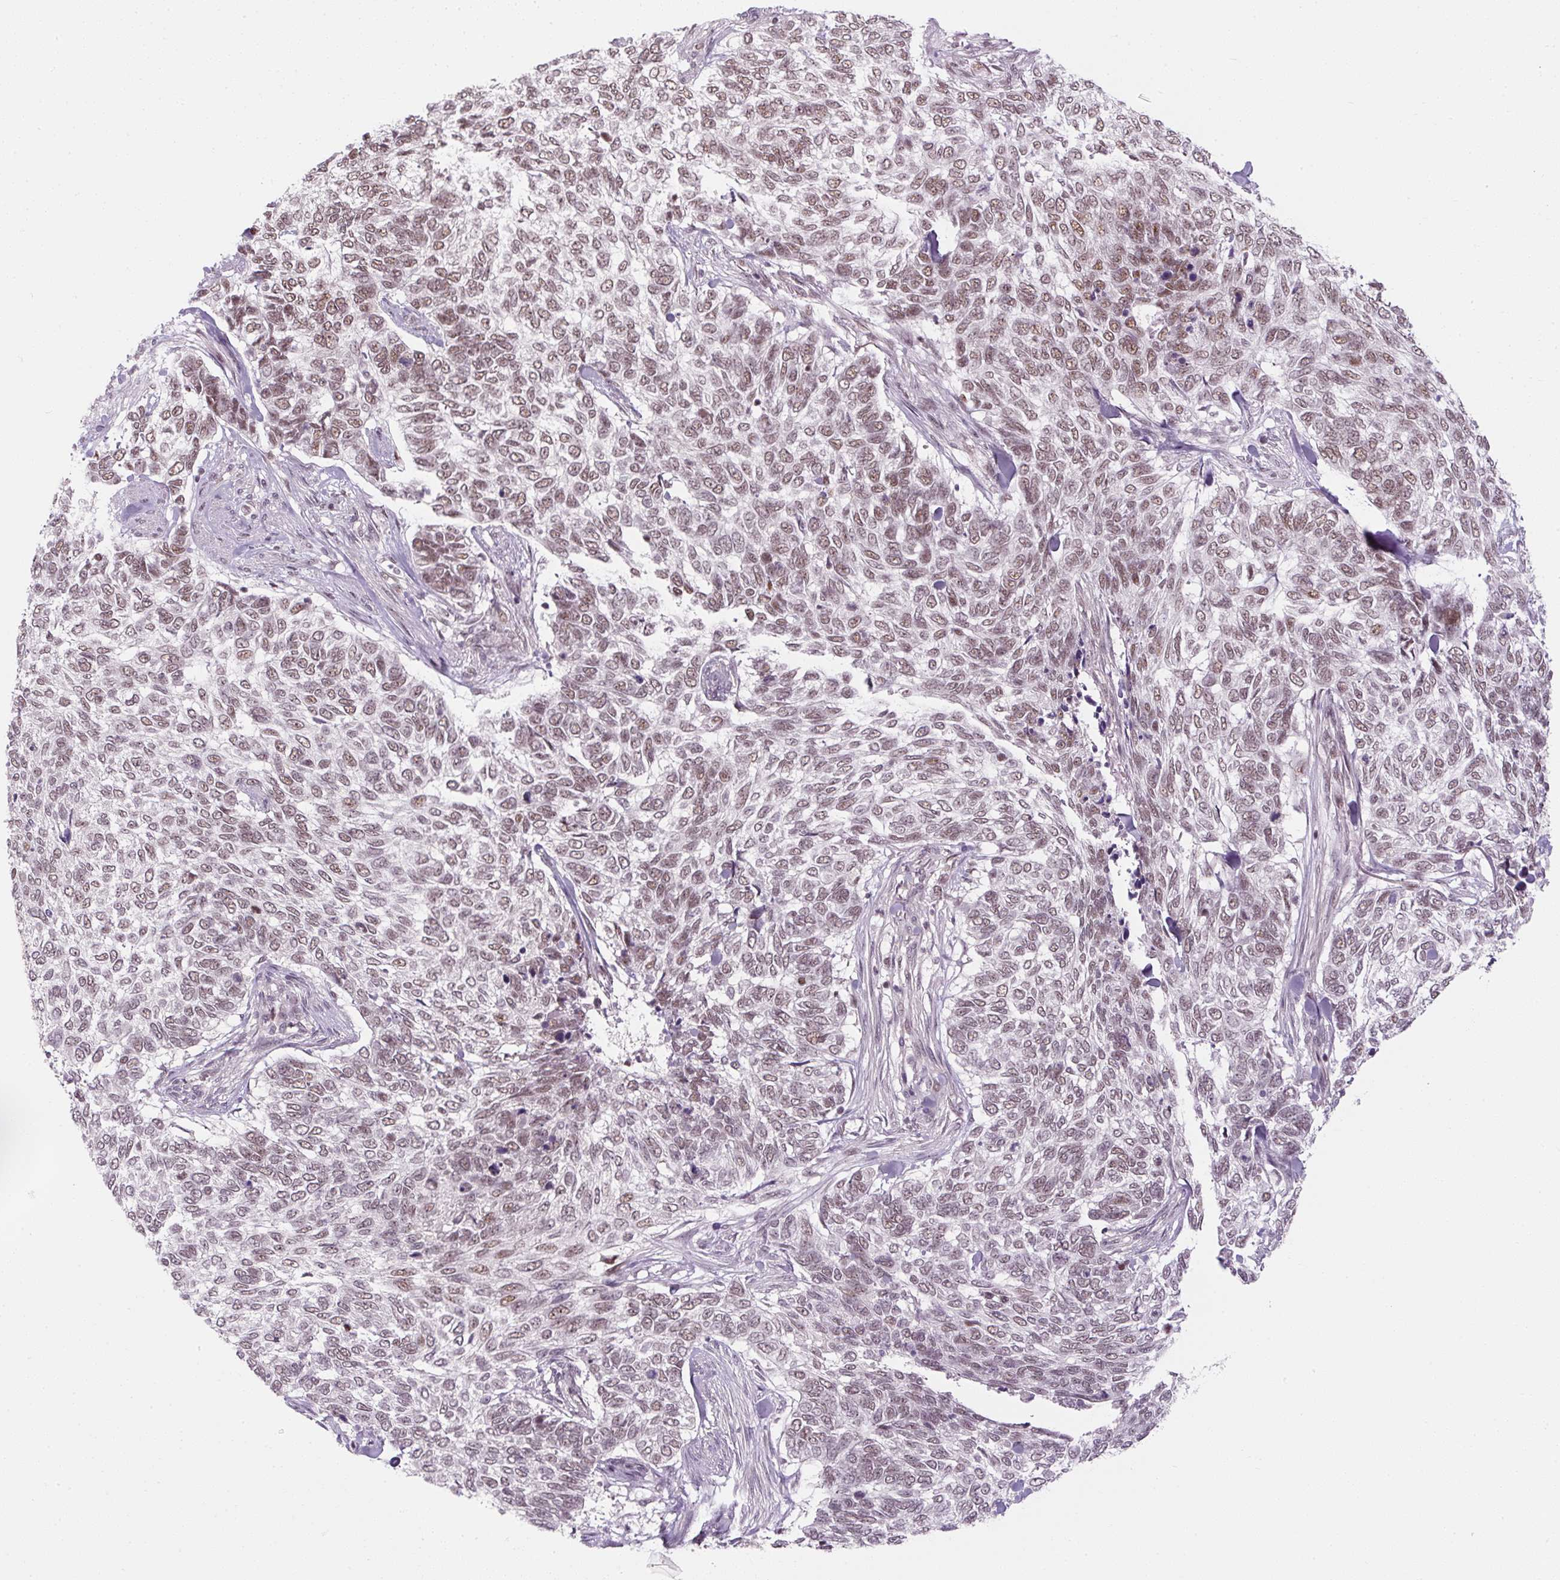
{"staining": {"intensity": "moderate", "quantity": ">75%", "location": "nuclear"}, "tissue": "skin cancer", "cell_type": "Tumor cells", "image_type": "cancer", "snomed": [{"axis": "morphology", "description": "Basal cell carcinoma"}, {"axis": "topography", "description": "Skin"}], "caption": "IHC of skin basal cell carcinoma exhibits medium levels of moderate nuclear expression in approximately >75% of tumor cells.", "gene": "U2AF2", "patient": {"sex": "female", "age": 65}}